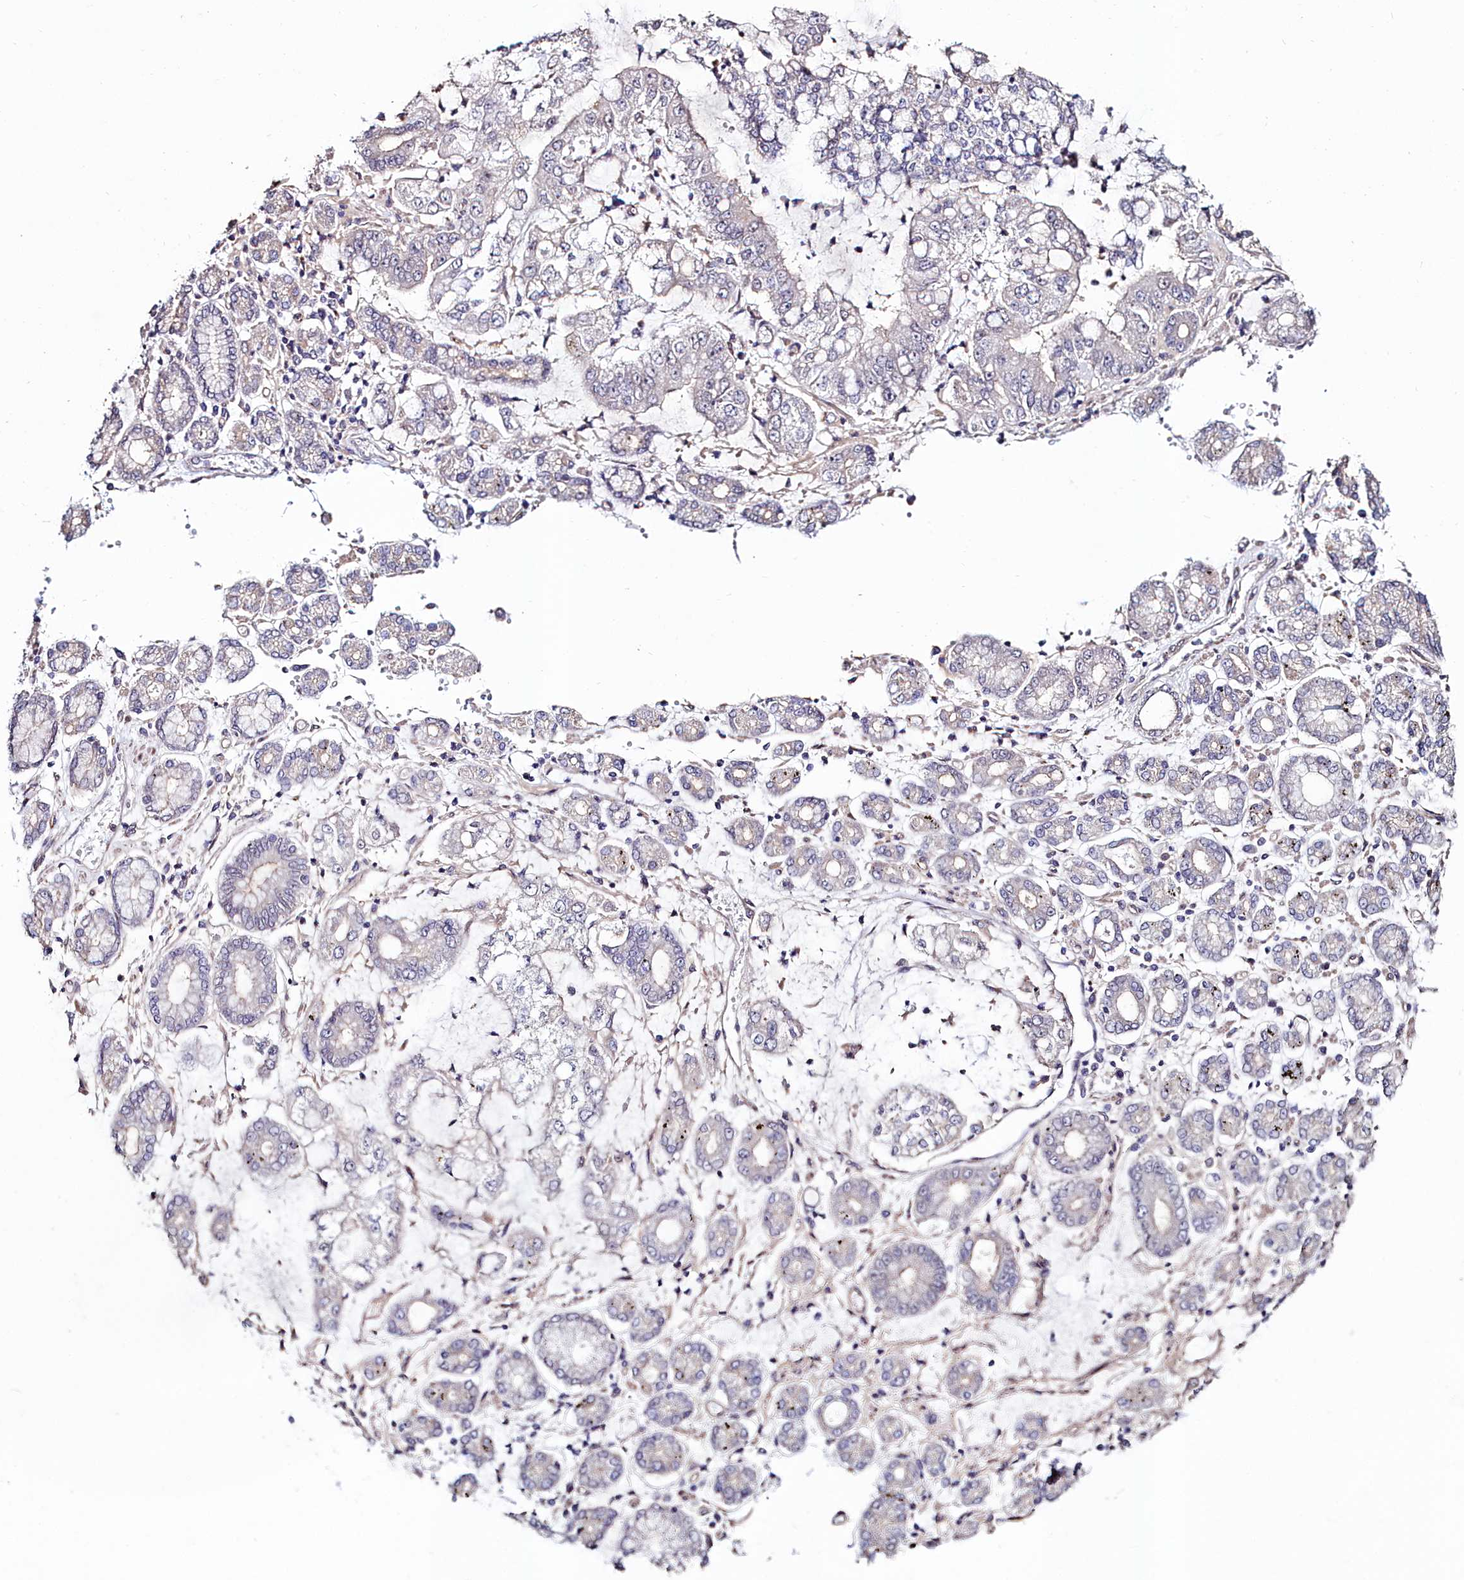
{"staining": {"intensity": "negative", "quantity": "none", "location": "none"}, "tissue": "stomach cancer", "cell_type": "Tumor cells", "image_type": "cancer", "snomed": [{"axis": "morphology", "description": "Adenocarcinoma, NOS"}, {"axis": "topography", "description": "Stomach"}], "caption": "Human stomach cancer stained for a protein using immunohistochemistry displays no staining in tumor cells.", "gene": "C4orf19", "patient": {"sex": "male", "age": 76}}